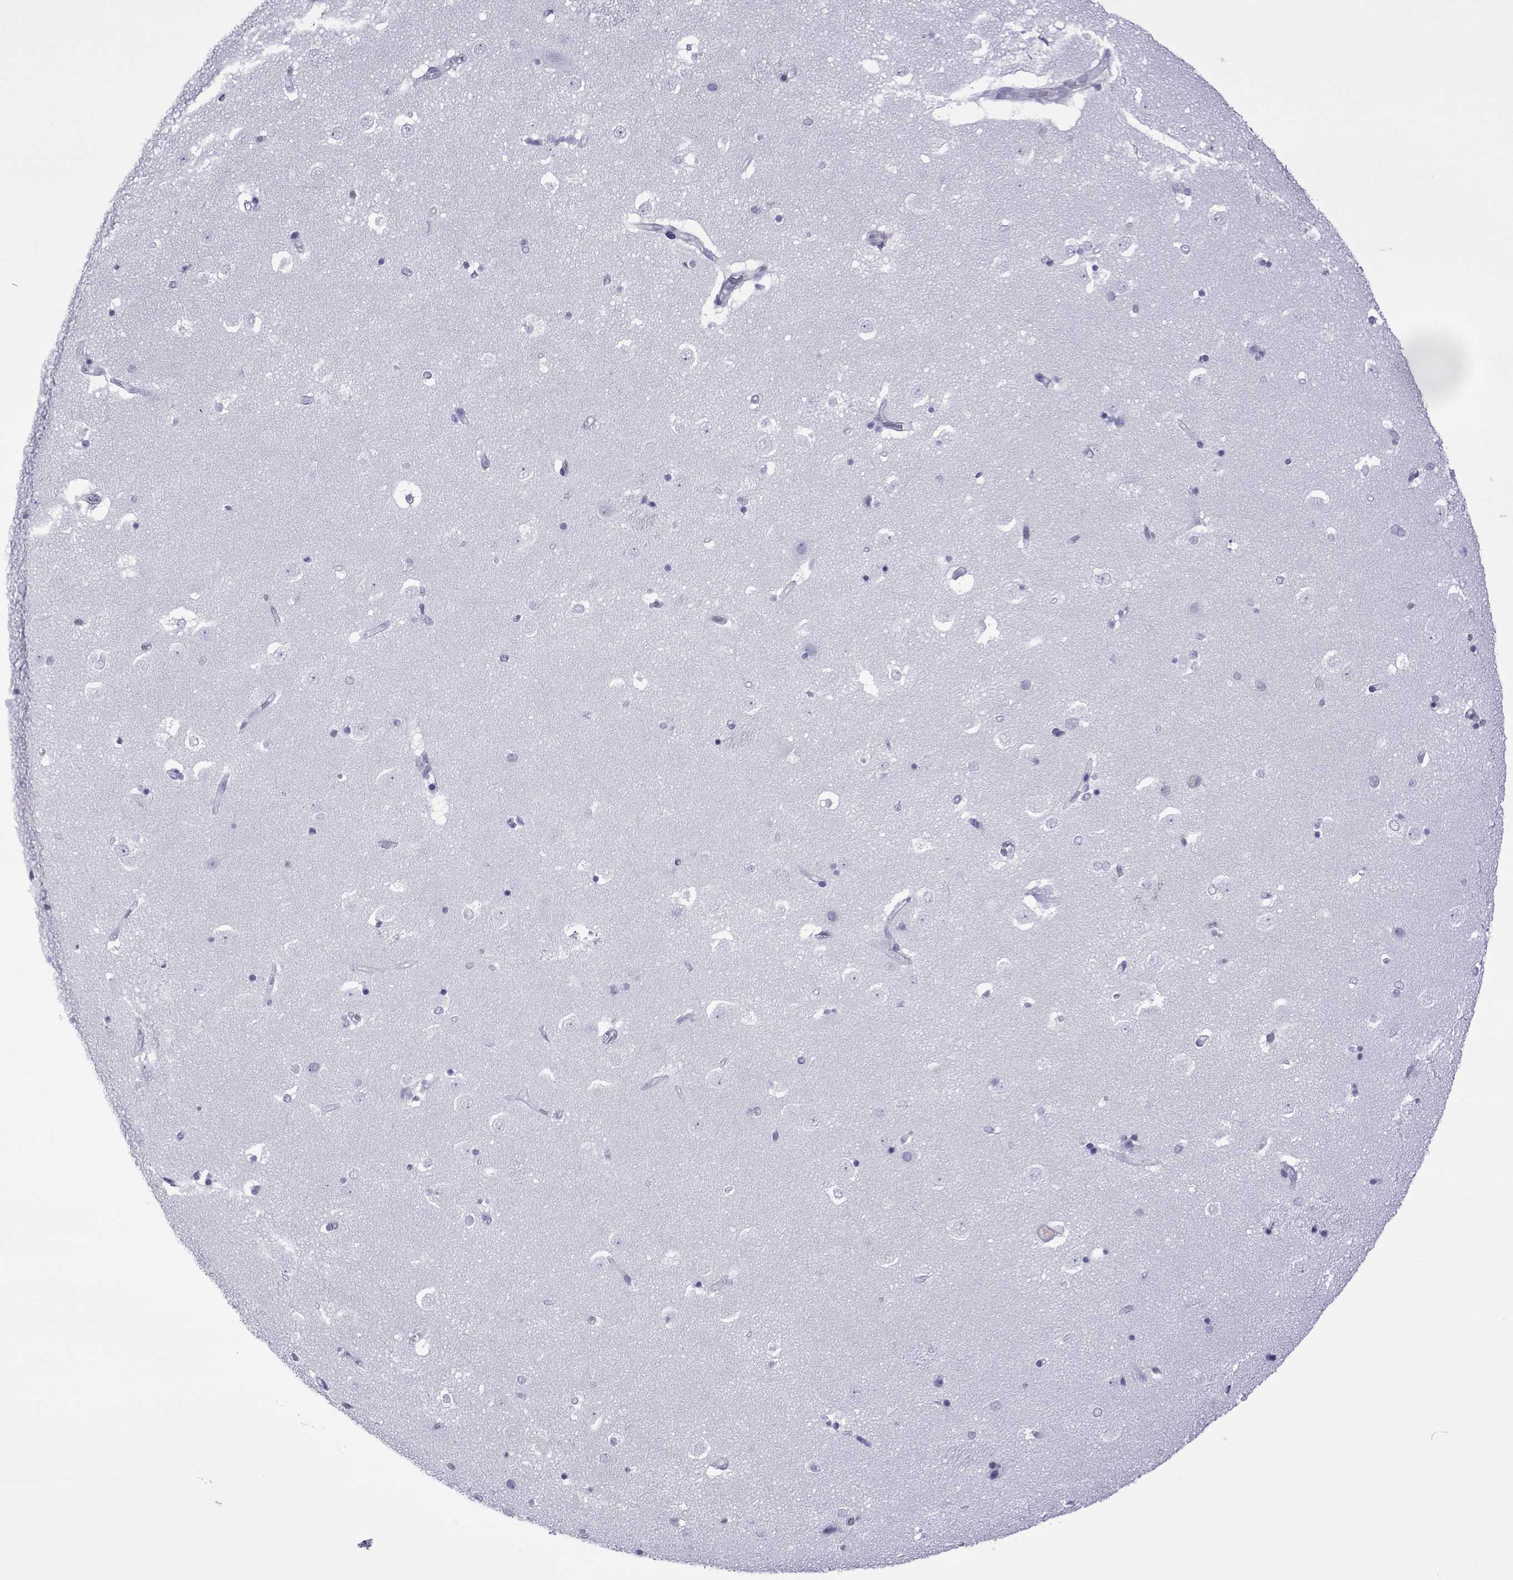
{"staining": {"intensity": "negative", "quantity": "none", "location": "none"}, "tissue": "caudate", "cell_type": "Glial cells", "image_type": "normal", "snomed": [{"axis": "morphology", "description": "Normal tissue, NOS"}, {"axis": "topography", "description": "Lateral ventricle wall"}], "caption": "The photomicrograph displays no significant staining in glial cells of caudate. The staining was performed using DAB (3,3'-diaminobenzidine) to visualize the protein expression in brown, while the nuclei were stained in blue with hematoxylin (Magnification: 20x).", "gene": "SPANXA1", "patient": {"sex": "male", "age": 51}}